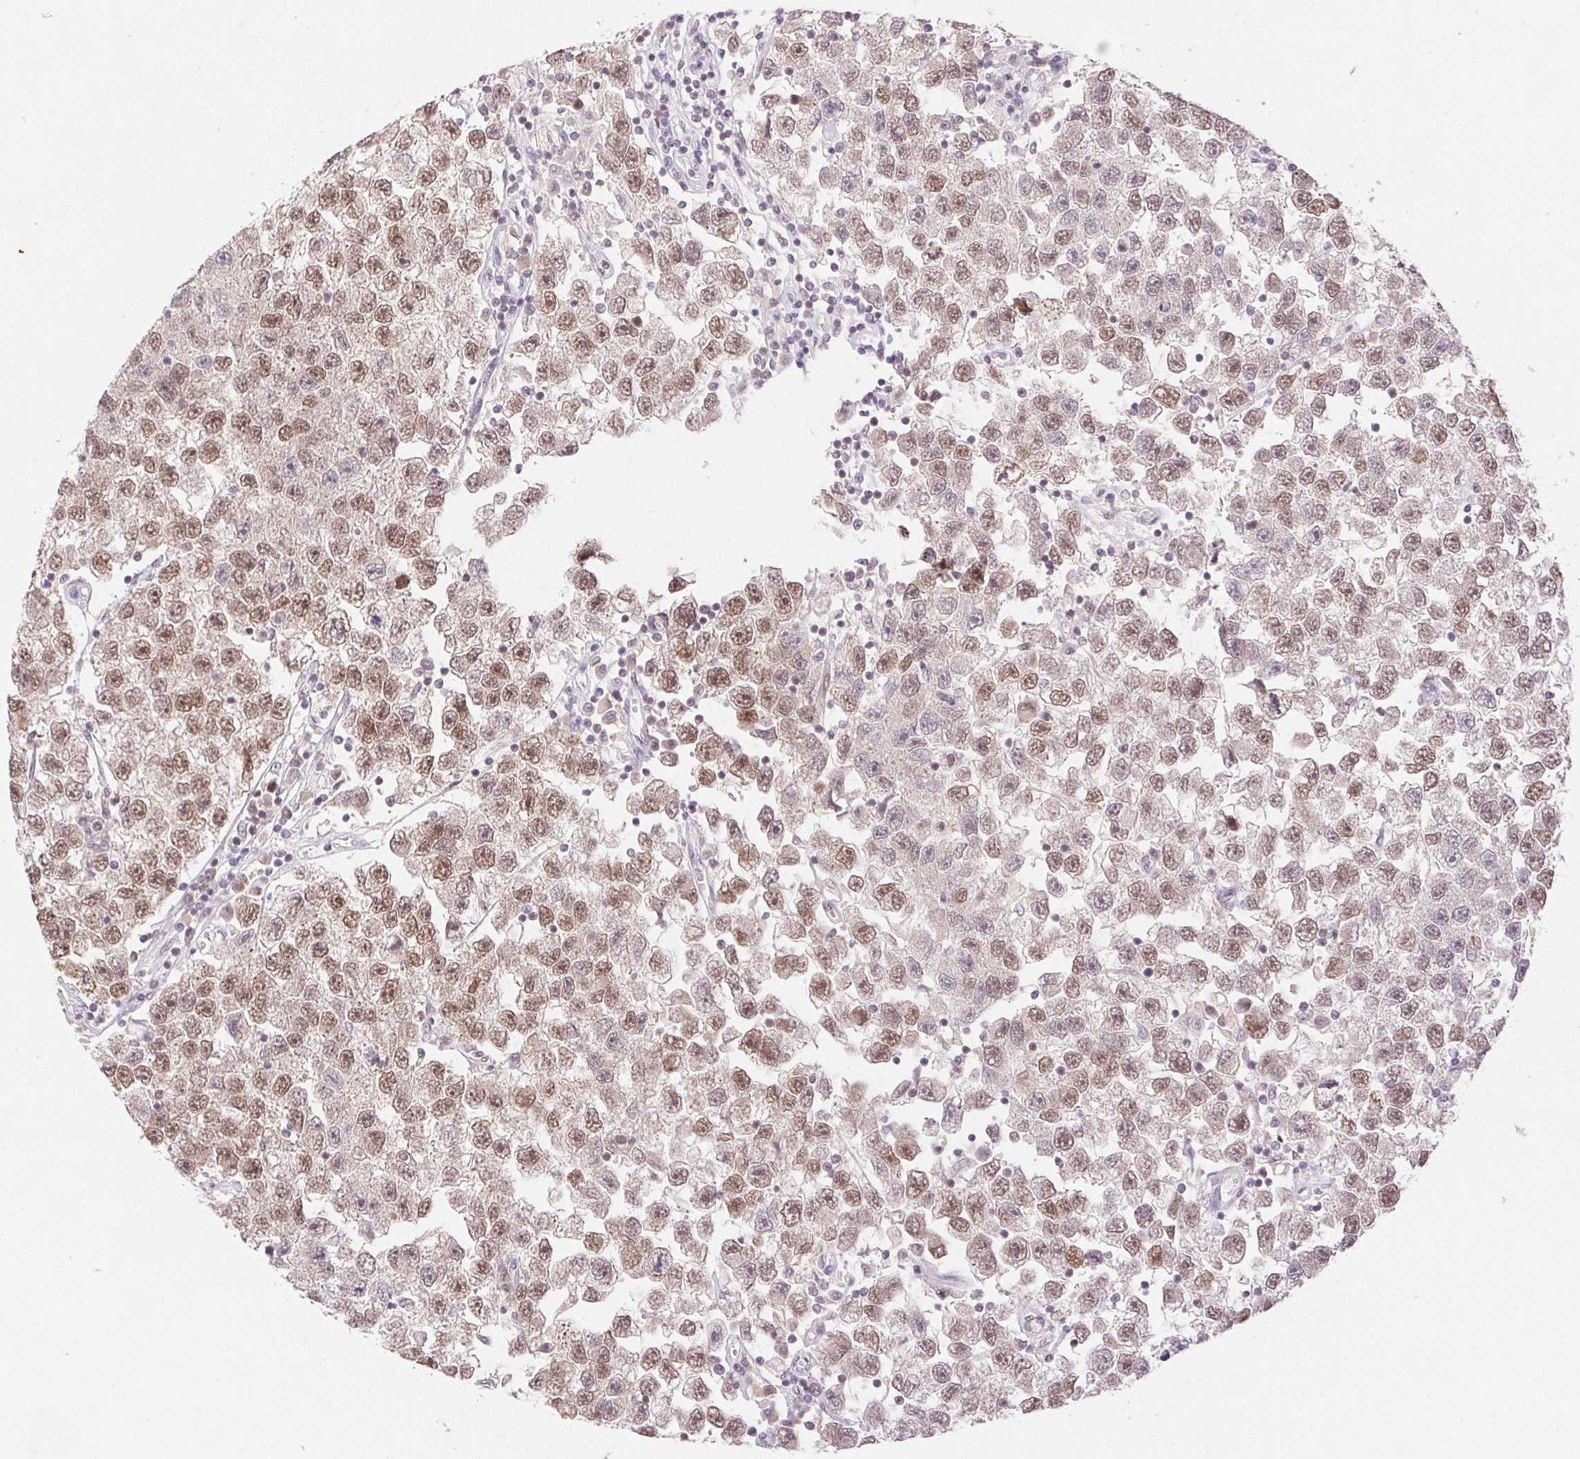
{"staining": {"intensity": "moderate", "quantity": ">75%", "location": "nuclear"}, "tissue": "testis cancer", "cell_type": "Tumor cells", "image_type": "cancer", "snomed": [{"axis": "morphology", "description": "Seminoma, NOS"}, {"axis": "topography", "description": "Testis"}], "caption": "Protein expression analysis of testis seminoma exhibits moderate nuclear expression in approximately >75% of tumor cells.", "gene": "H2AZ2", "patient": {"sex": "male", "age": 26}}